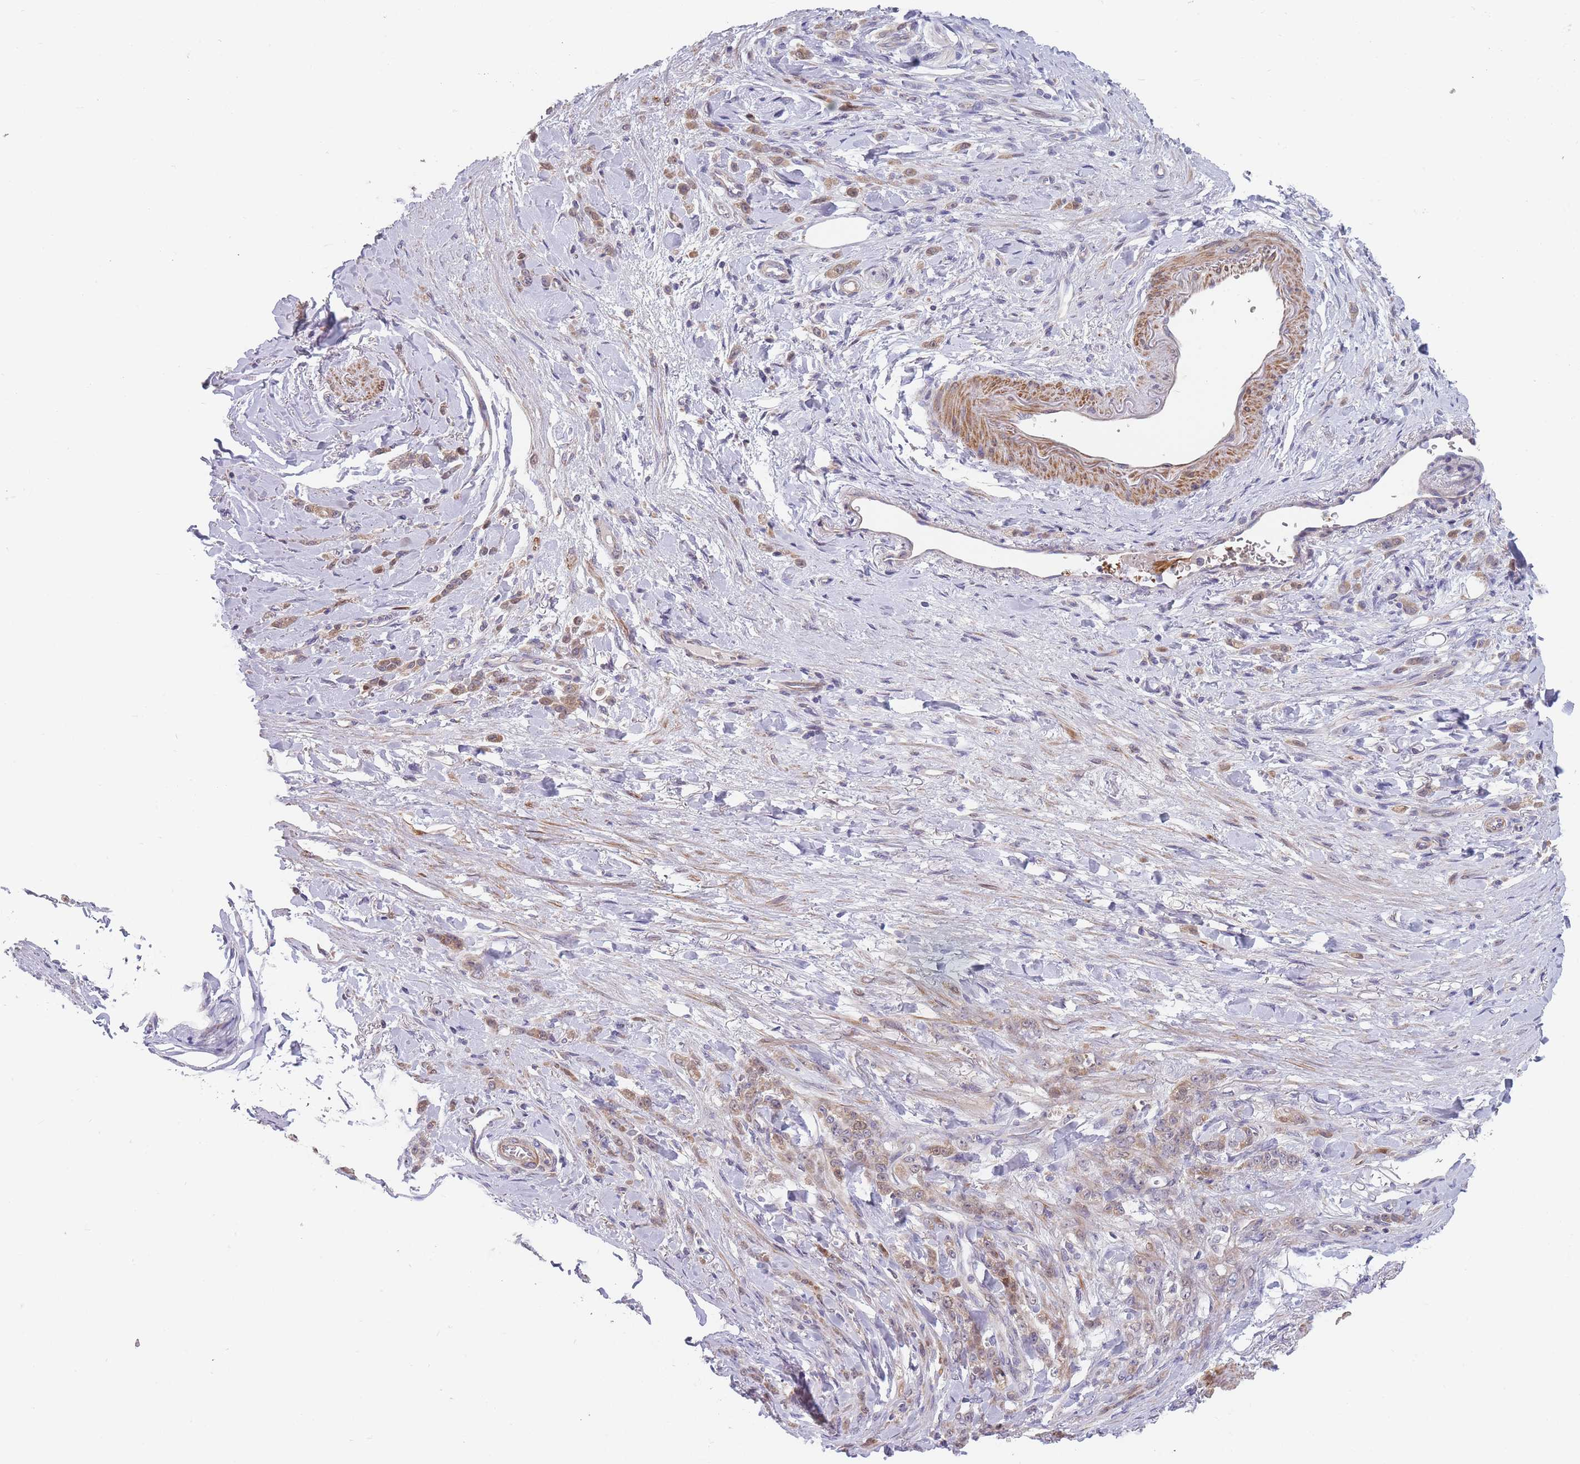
{"staining": {"intensity": "weak", "quantity": ">75%", "location": "cytoplasmic/membranous,nuclear"}, "tissue": "stomach cancer", "cell_type": "Tumor cells", "image_type": "cancer", "snomed": [{"axis": "morphology", "description": "Normal tissue, NOS"}, {"axis": "morphology", "description": "Adenocarcinoma, NOS"}, {"axis": "topography", "description": "Stomach"}], "caption": "Immunohistochemical staining of stomach cancer (adenocarcinoma) displays weak cytoplasmic/membranous and nuclear protein staining in approximately >75% of tumor cells.", "gene": "SMPD4", "patient": {"sex": "male", "age": 82}}